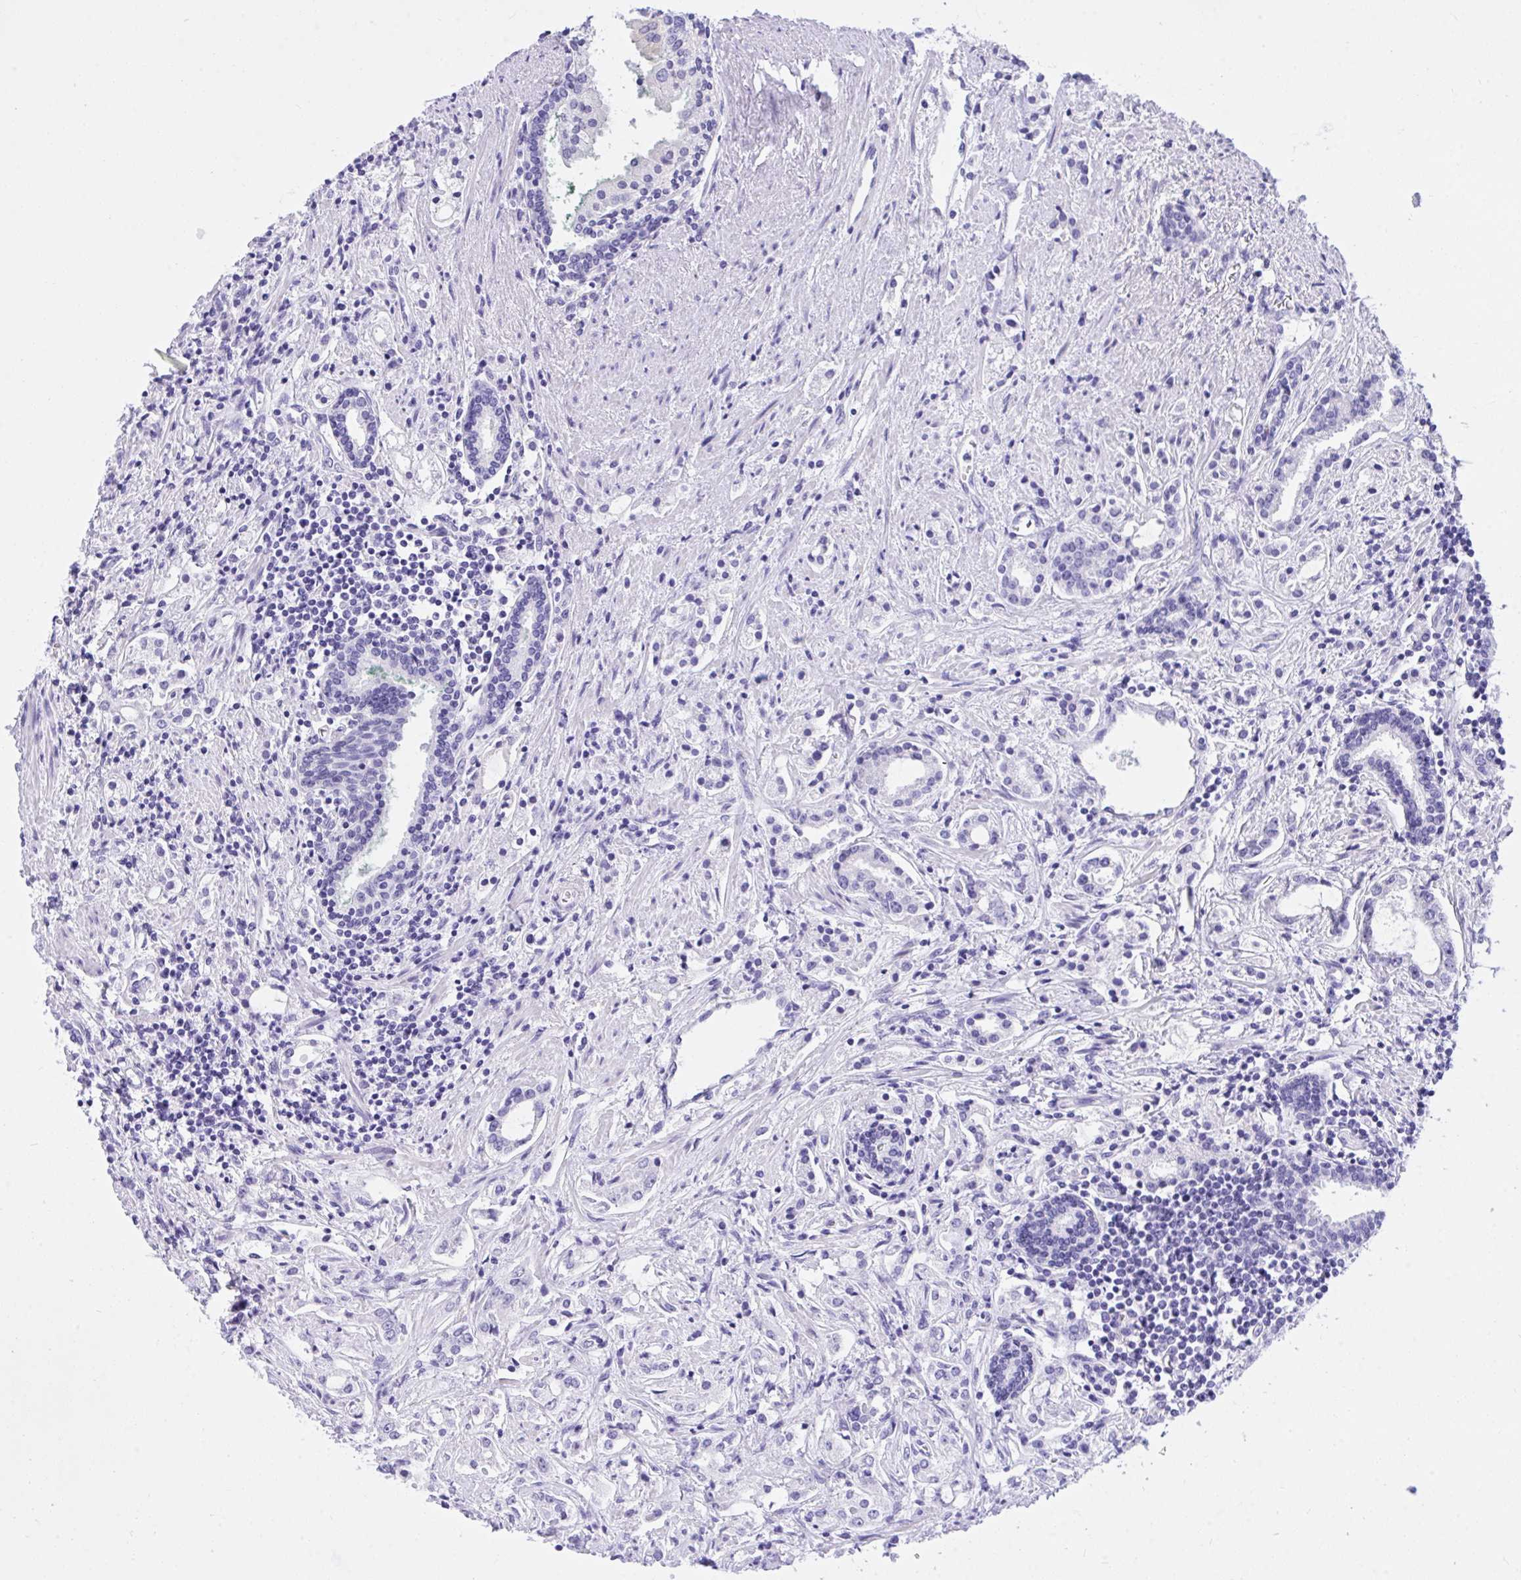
{"staining": {"intensity": "negative", "quantity": "none", "location": "none"}, "tissue": "prostate cancer", "cell_type": "Tumor cells", "image_type": "cancer", "snomed": [{"axis": "morphology", "description": "Adenocarcinoma, Medium grade"}, {"axis": "topography", "description": "Prostate"}], "caption": "The immunohistochemistry (IHC) micrograph has no significant expression in tumor cells of prostate adenocarcinoma (medium-grade) tissue.", "gene": "TLN2", "patient": {"sex": "male", "age": 57}}